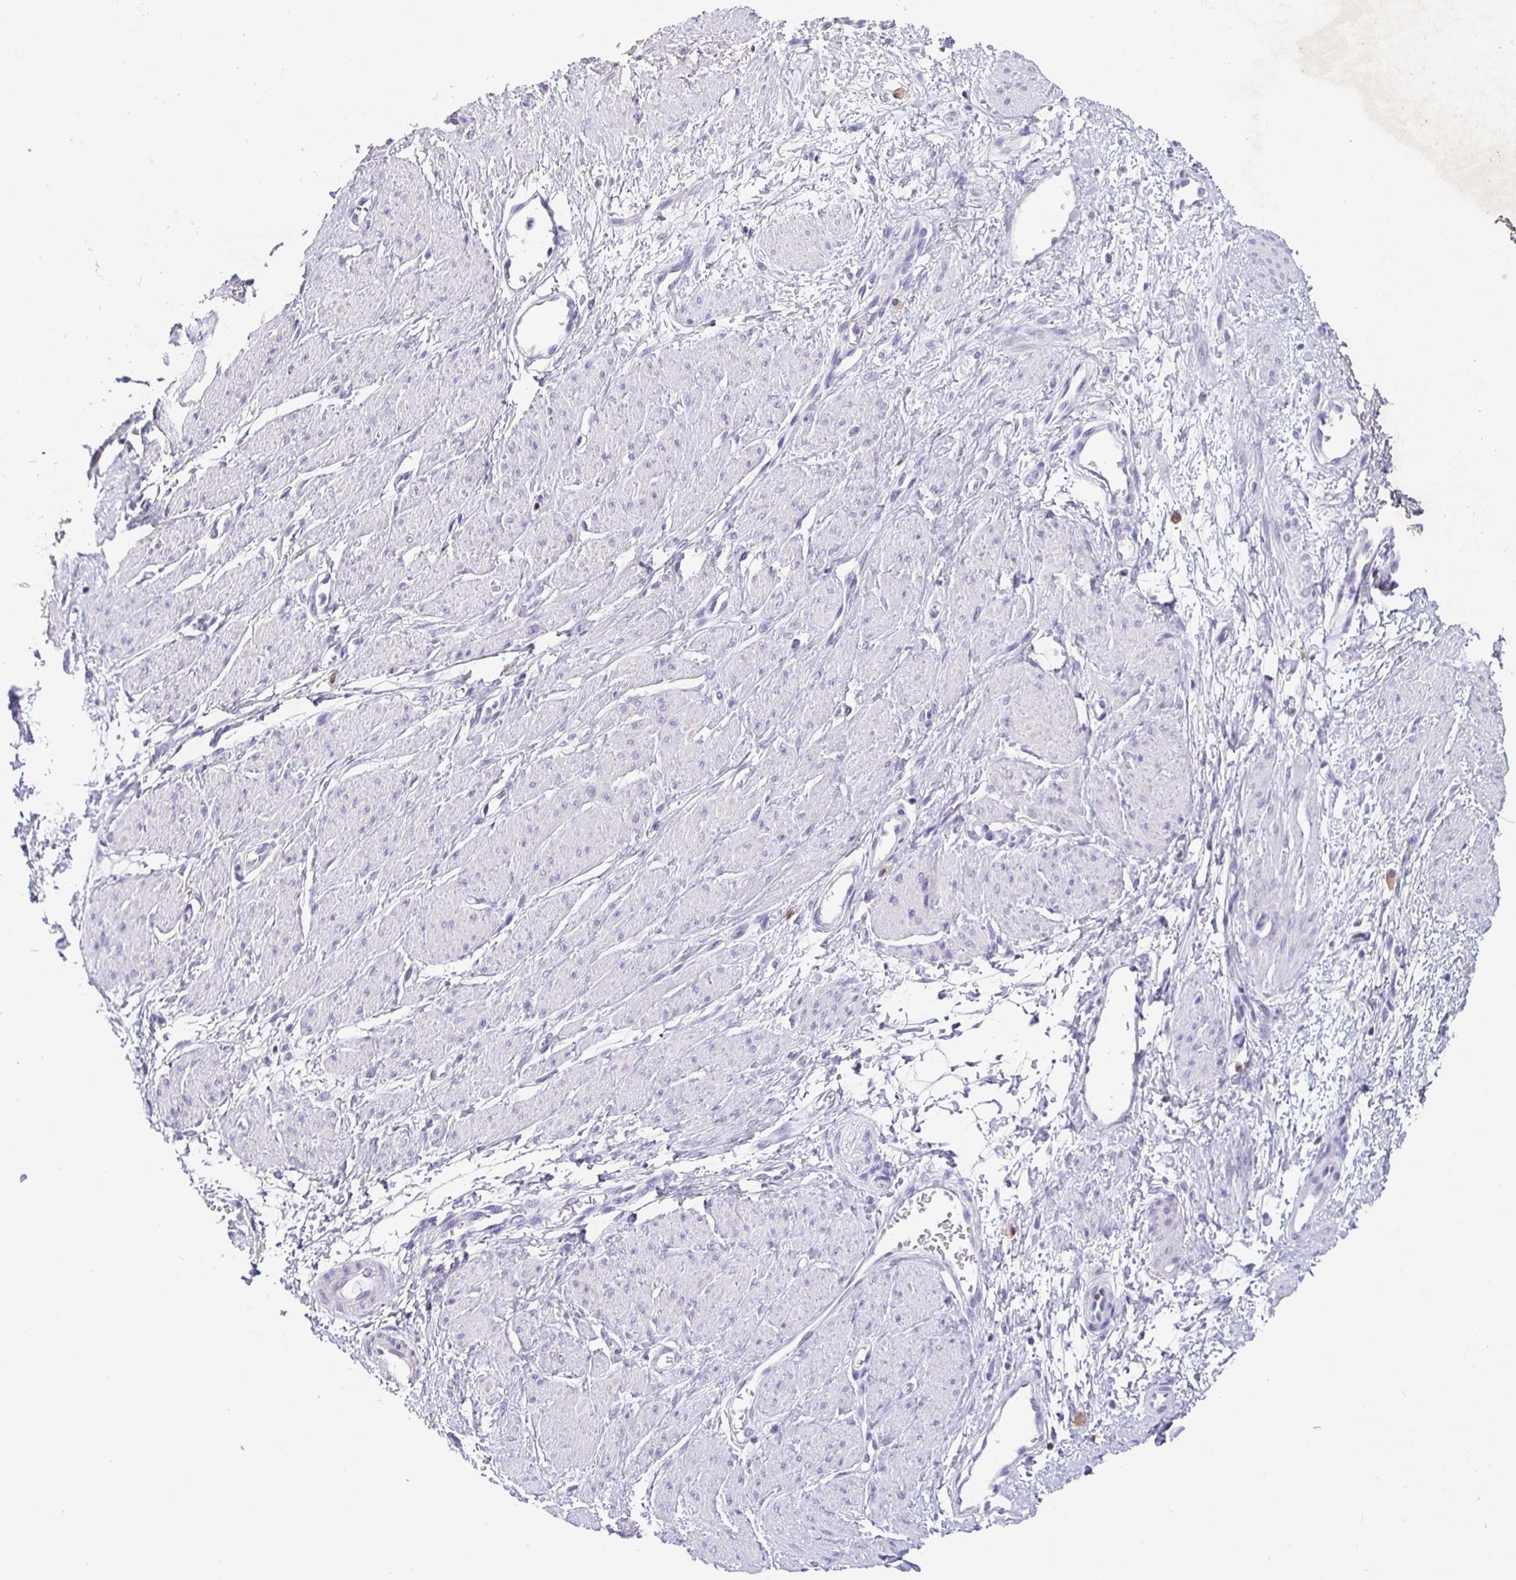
{"staining": {"intensity": "negative", "quantity": "none", "location": "none"}, "tissue": "smooth muscle", "cell_type": "Smooth muscle cells", "image_type": "normal", "snomed": [{"axis": "morphology", "description": "Normal tissue, NOS"}, {"axis": "topography", "description": "Smooth muscle"}, {"axis": "topography", "description": "Uterus"}], "caption": "An image of smooth muscle stained for a protein displays no brown staining in smooth muscle cells. (DAB IHC visualized using brightfield microscopy, high magnification).", "gene": "SATB1", "patient": {"sex": "female", "age": 39}}